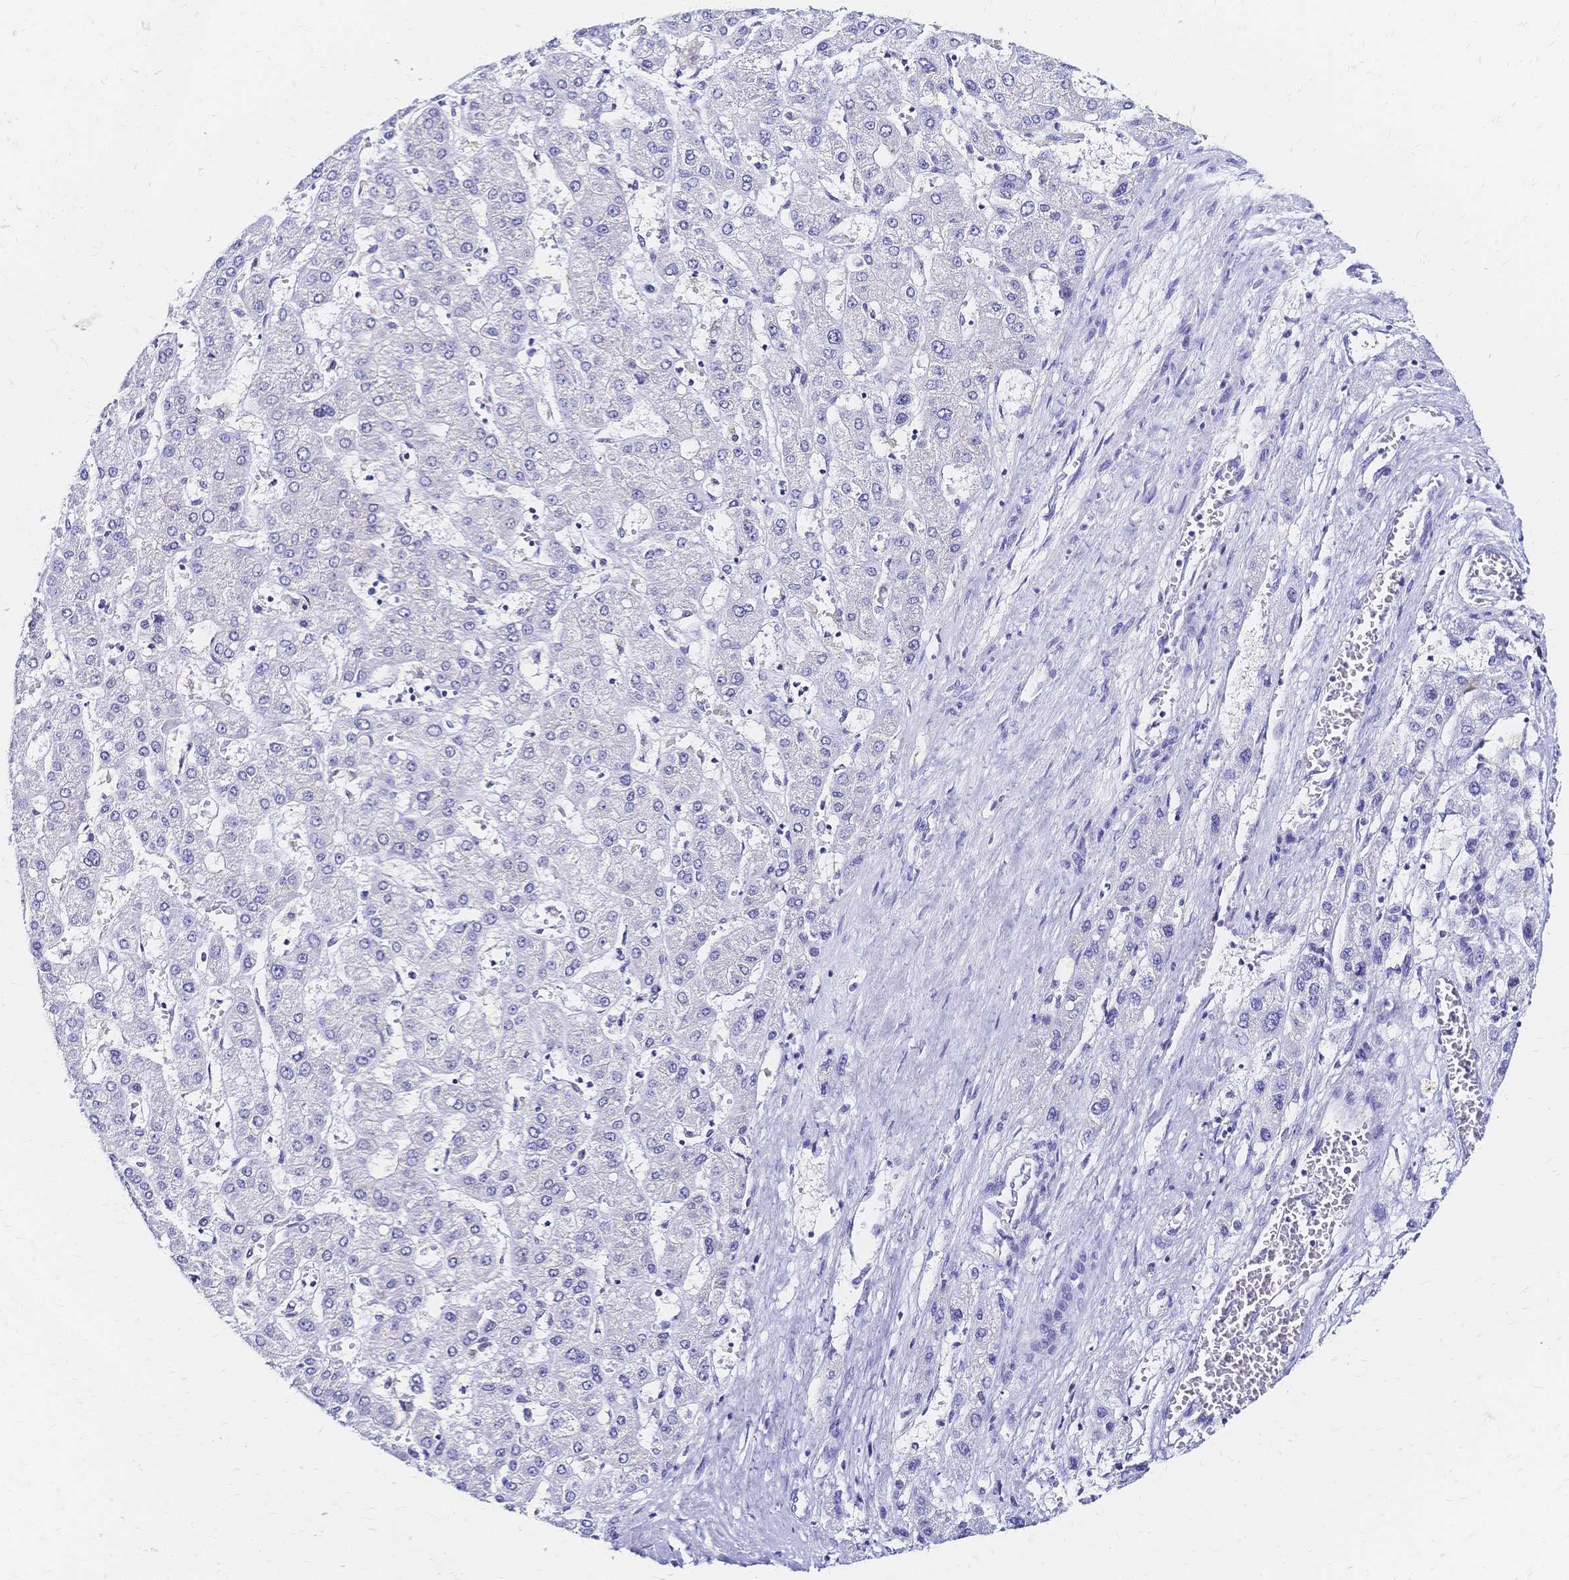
{"staining": {"intensity": "negative", "quantity": "none", "location": "none"}, "tissue": "liver cancer", "cell_type": "Tumor cells", "image_type": "cancer", "snomed": [{"axis": "morphology", "description": "Carcinoma, Hepatocellular, NOS"}, {"axis": "topography", "description": "Liver"}], "caption": "IHC photomicrograph of neoplastic tissue: human liver hepatocellular carcinoma stained with DAB reveals no significant protein expression in tumor cells.", "gene": "SLC5A1", "patient": {"sex": "female", "age": 73}}